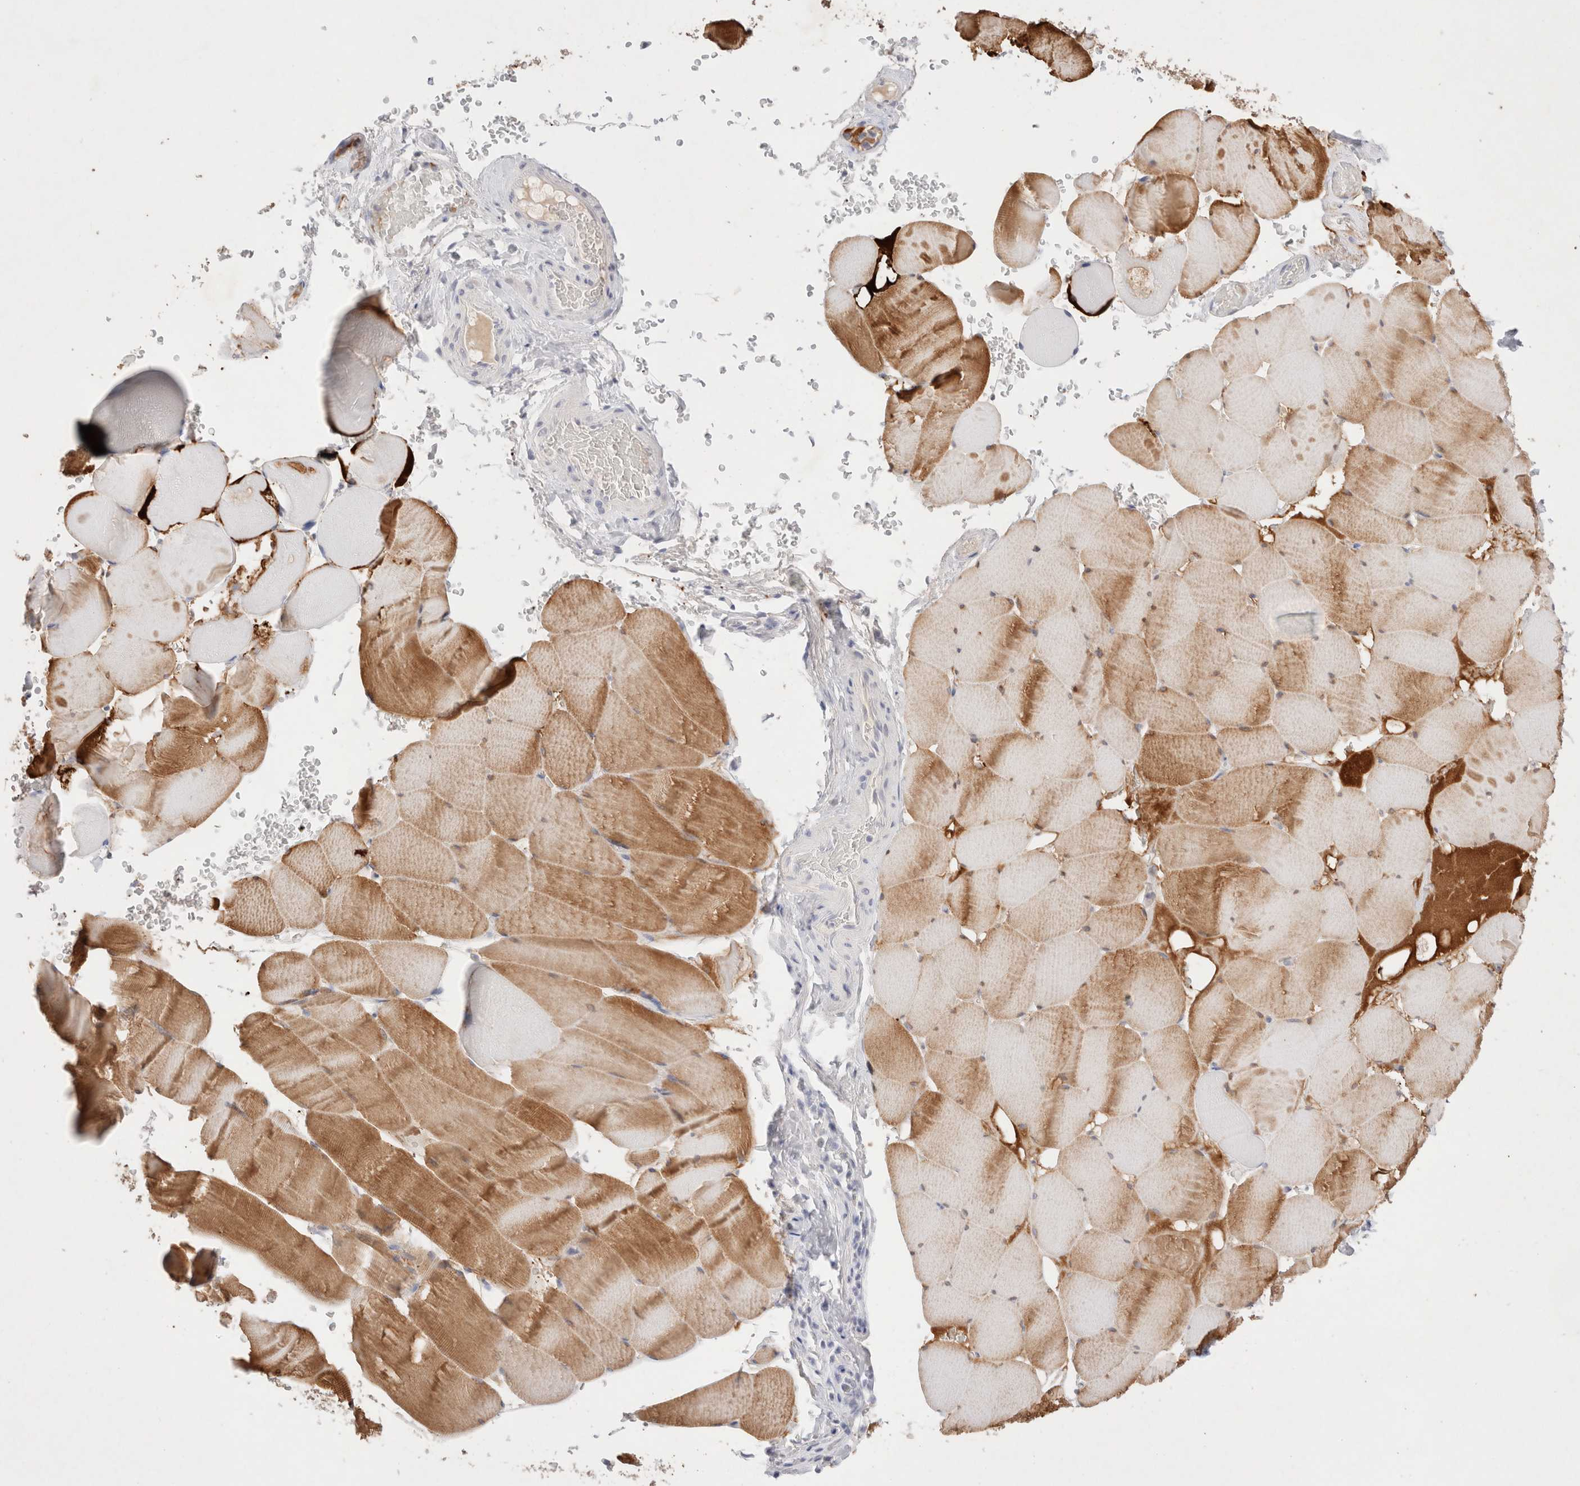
{"staining": {"intensity": "moderate", "quantity": ">75%", "location": "cytoplasmic/membranous"}, "tissue": "skeletal muscle", "cell_type": "Myocytes", "image_type": "normal", "snomed": [{"axis": "morphology", "description": "Normal tissue, NOS"}, {"axis": "topography", "description": "Skeletal muscle"}], "caption": "This is an image of immunohistochemistry (IHC) staining of unremarkable skeletal muscle, which shows moderate positivity in the cytoplasmic/membranous of myocytes.", "gene": "EPCAM", "patient": {"sex": "male", "age": 62}}